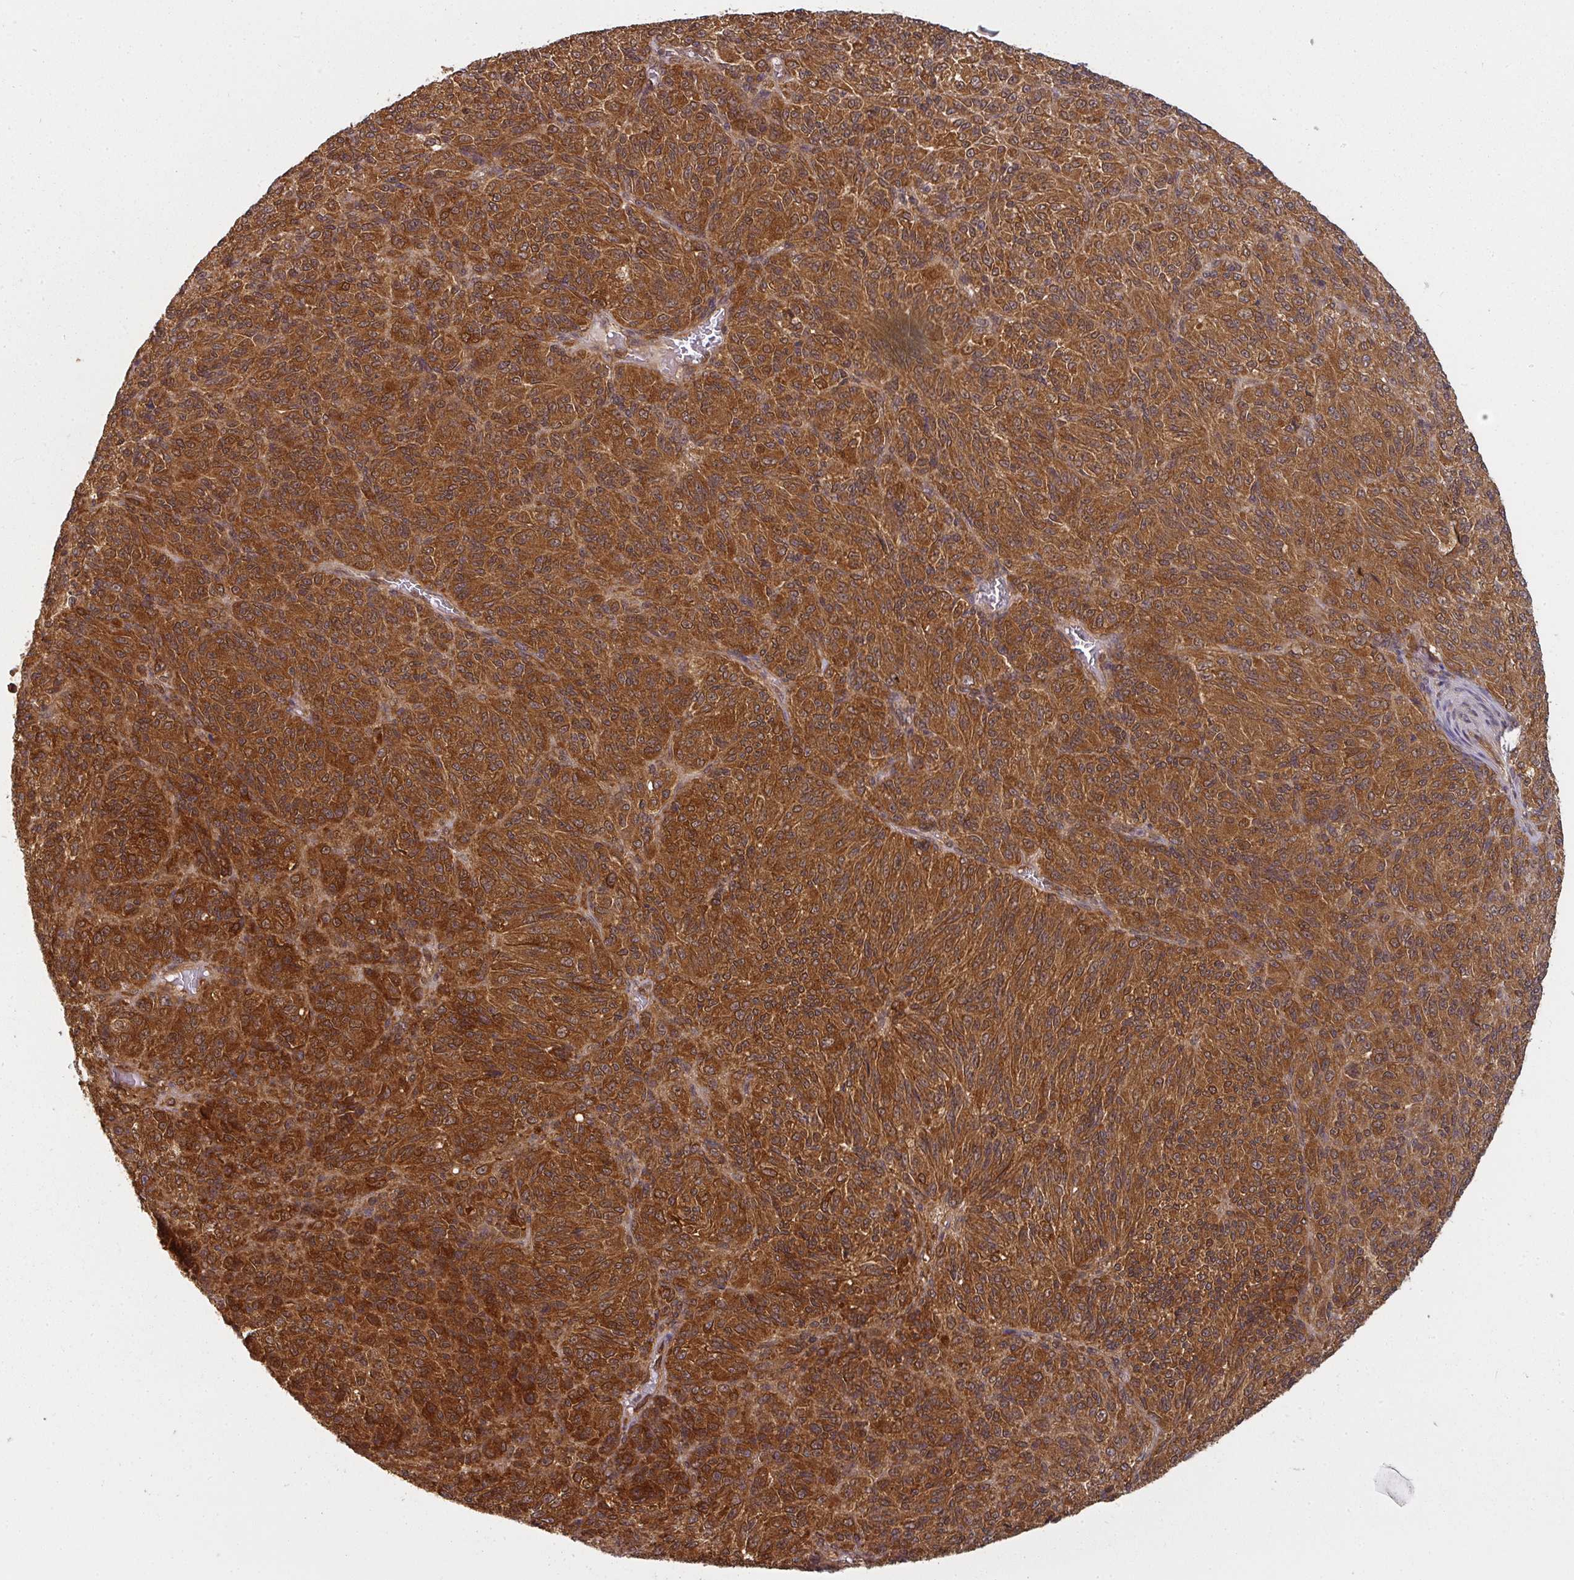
{"staining": {"intensity": "strong", "quantity": ">75%", "location": "cytoplasmic/membranous"}, "tissue": "melanoma", "cell_type": "Tumor cells", "image_type": "cancer", "snomed": [{"axis": "morphology", "description": "Malignant melanoma, Metastatic site"}, {"axis": "topography", "description": "Brain"}], "caption": "Strong cytoplasmic/membranous staining is present in about >75% of tumor cells in melanoma. The protein is shown in brown color, while the nuclei are stained blue.", "gene": "PPP6R3", "patient": {"sex": "female", "age": 56}}